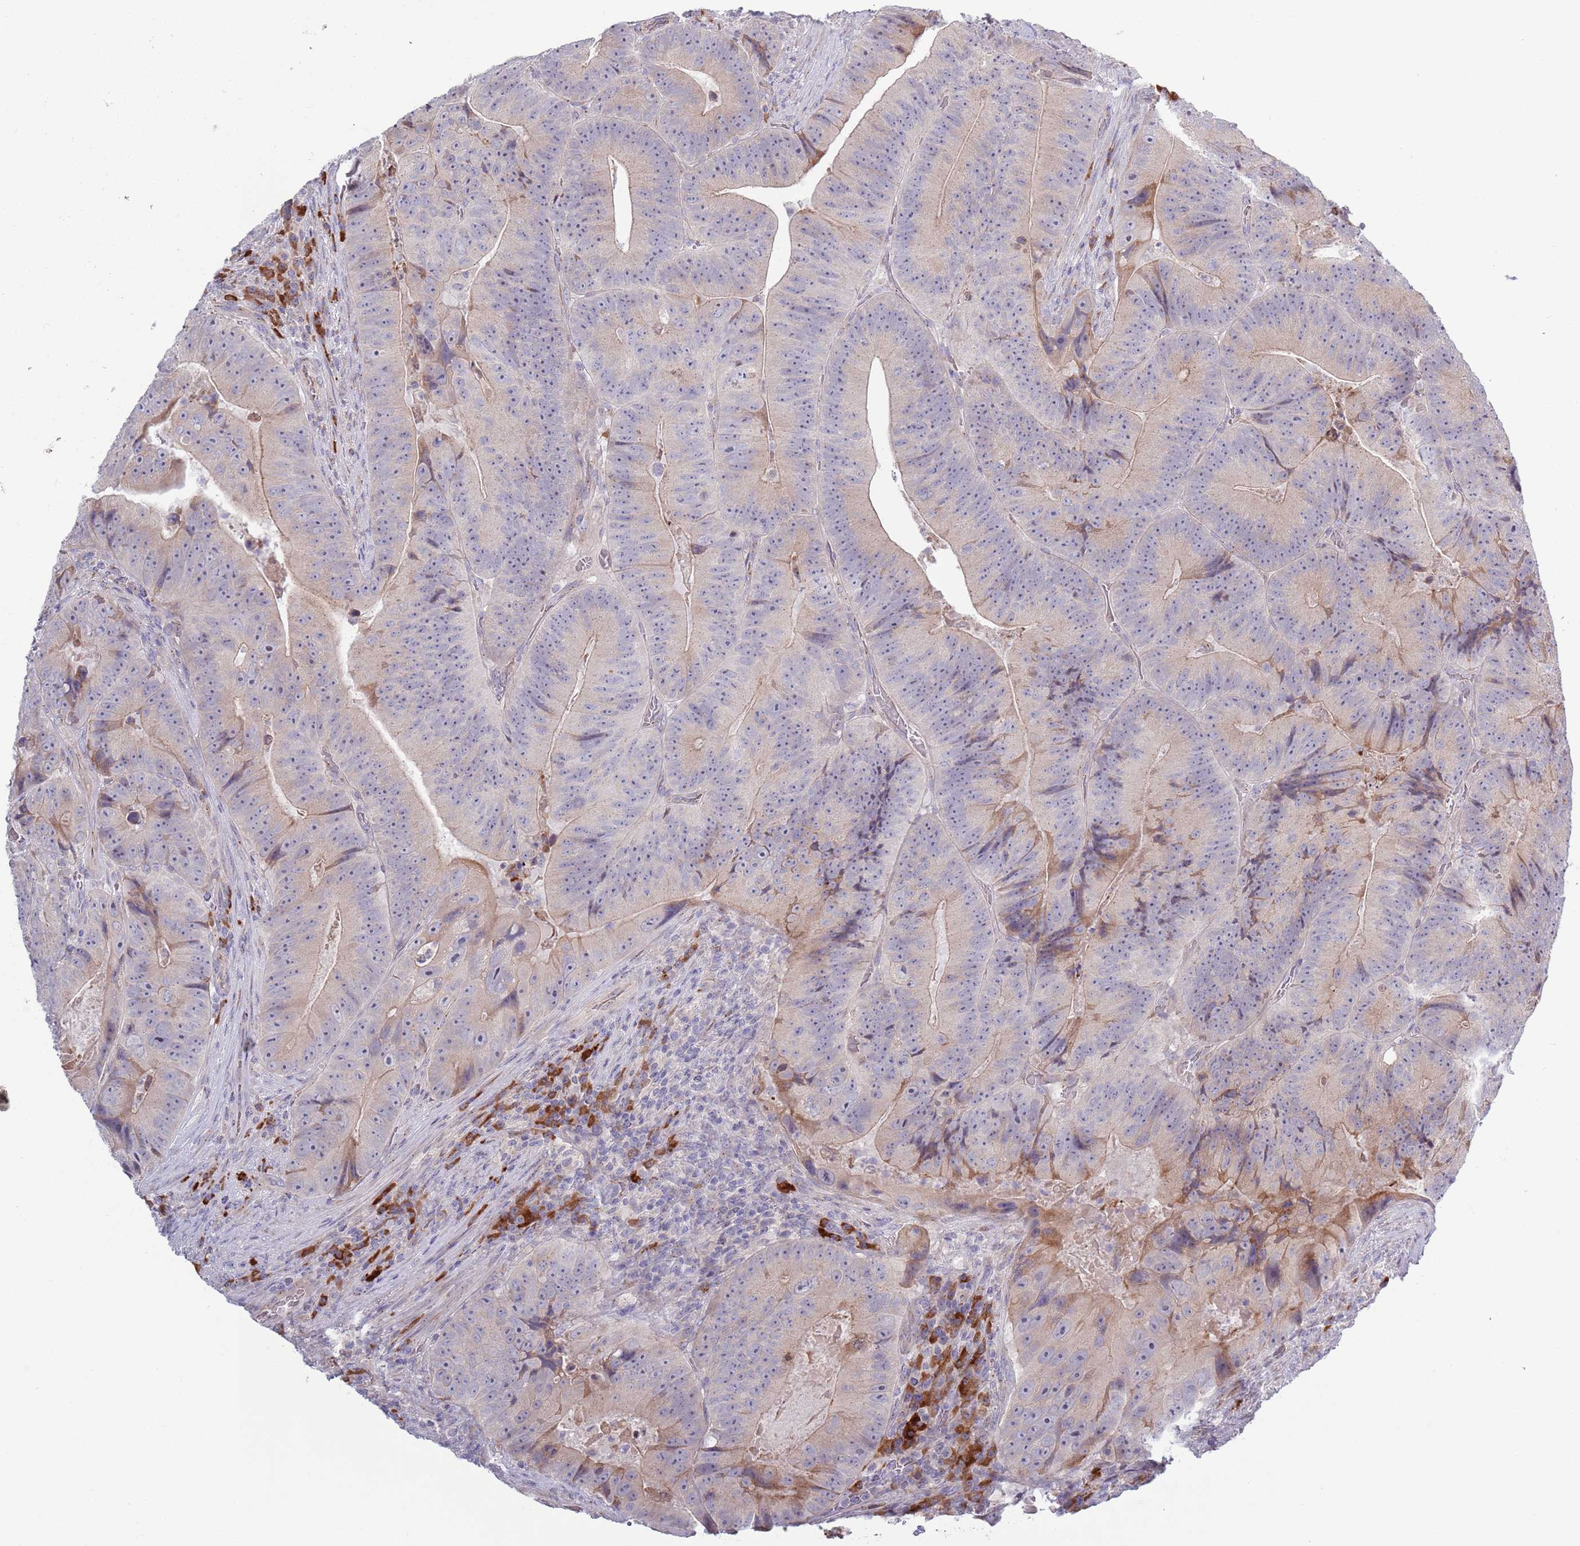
{"staining": {"intensity": "moderate", "quantity": "<25%", "location": "cytoplasmic/membranous"}, "tissue": "colorectal cancer", "cell_type": "Tumor cells", "image_type": "cancer", "snomed": [{"axis": "morphology", "description": "Adenocarcinoma, NOS"}, {"axis": "topography", "description": "Colon"}], "caption": "The histopathology image displays a brown stain indicating the presence of a protein in the cytoplasmic/membranous of tumor cells in colorectal cancer. Using DAB (brown) and hematoxylin (blue) stains, captured at high magnification using brightfield microscopy.", "gene": "LTB", "patient": {"sex": "female", "age": 86}}